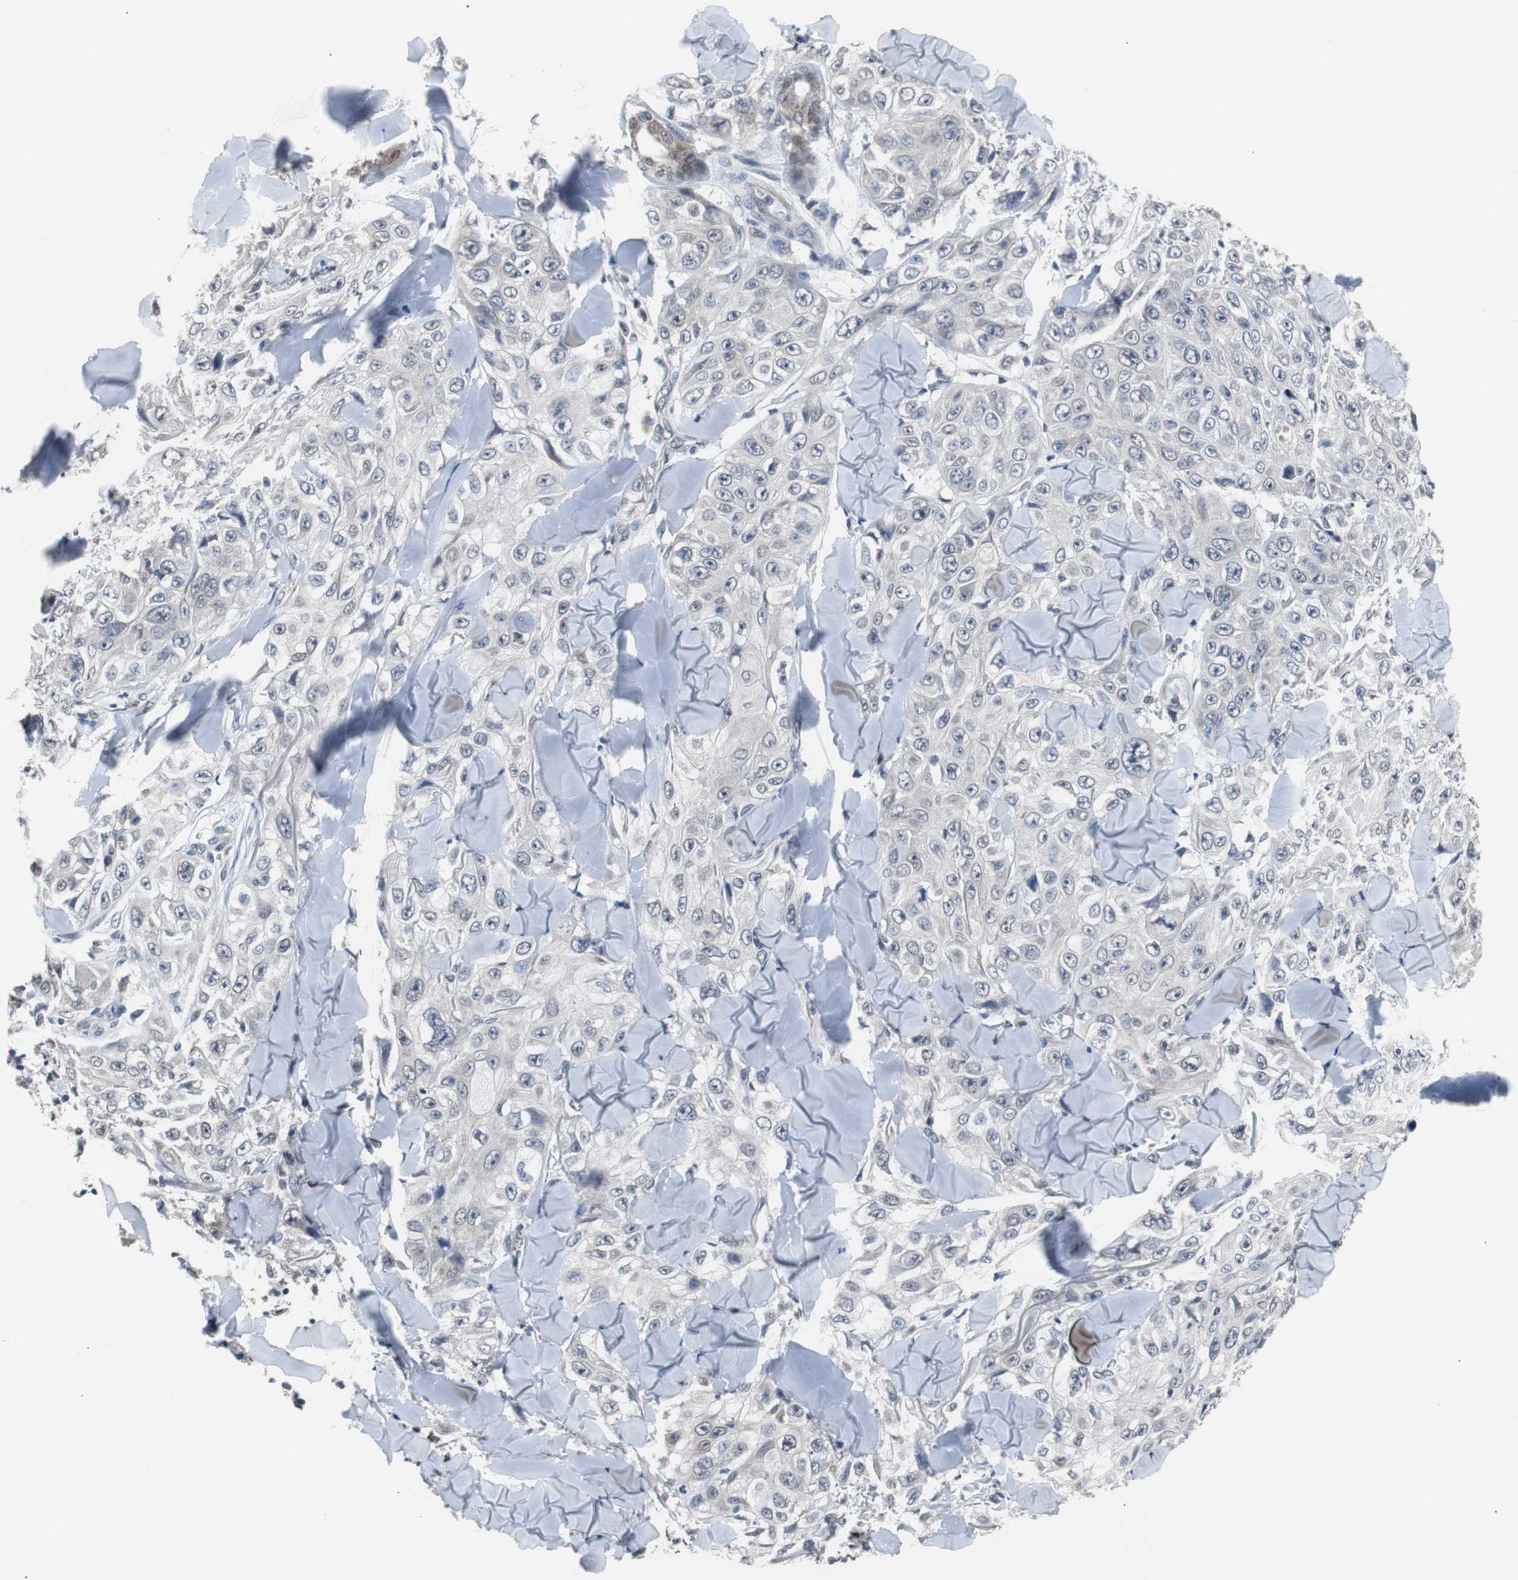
{"staining": {"intensity": "negative", "quantity": "none", "location": "none"}, "tissue": "skin cancer", "cell_type": "Tumor cells", "image_type": "cancer", "snomed": [{"axis": "morphology", "description": "Squamous cell carcinoma, NOS"}, {"axis": "topography", "description": "Skin"}], "caption": "This histopathology image is of skin squamous cell carcinoma stained with IHC to label a protein in brown with the nuclei are counter-stained blue. There is no expression in tumor cells.", "gene": "RBM47", "patient": {"sex": "male", "age": 86}}